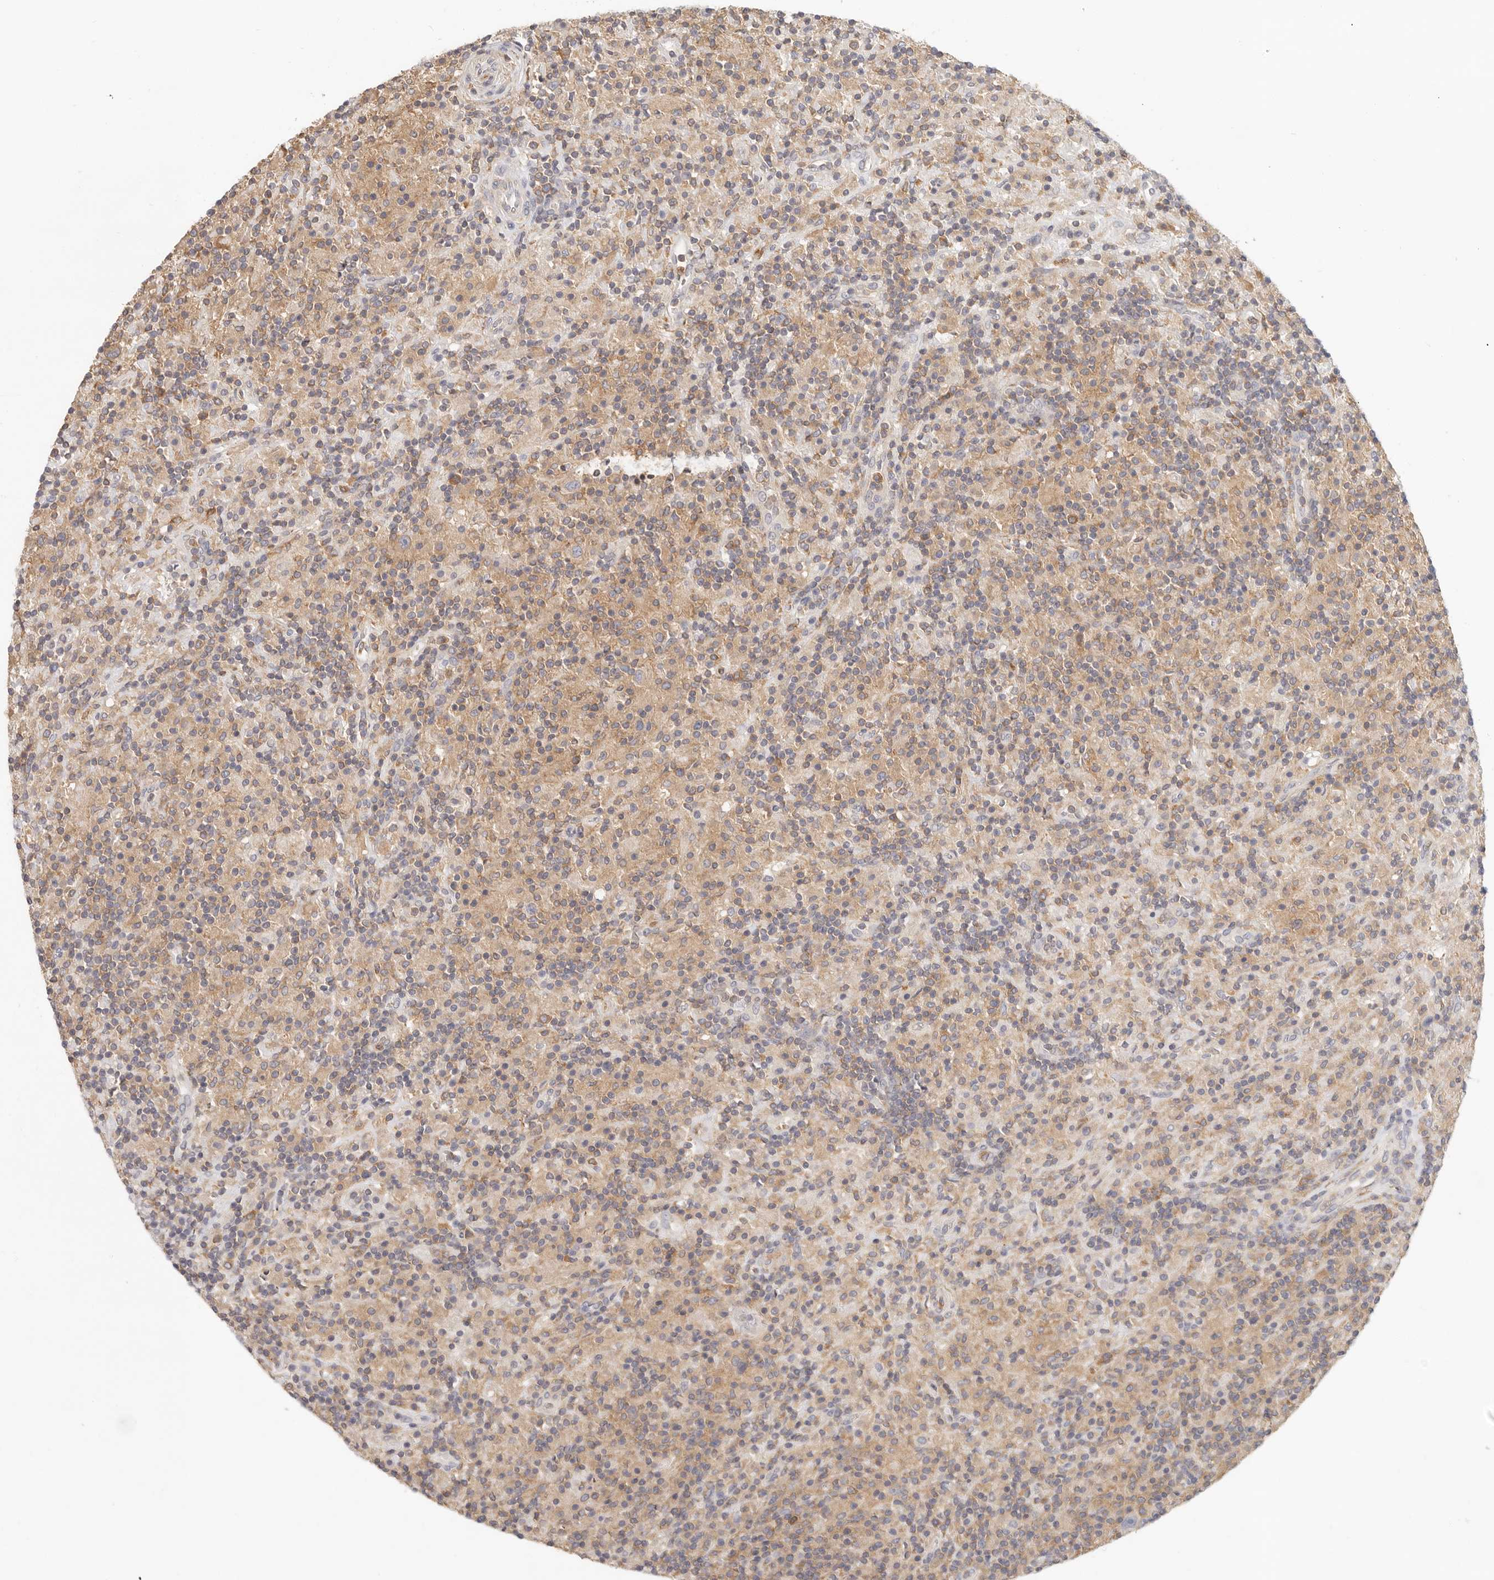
{"staining": {"intensity": "weak", "quantity": "<25%", "location": "cytoplasmic/membranous"}, "tissue": "lymphoma", "cell_type": "Tumor cells", "image_type": "cancer", "snomed": [{"axis": "morphology", "description": "Hodgkin's disease, NOS"}, {"axis": "topography", "description": "Lymph node"}], "caption": "DAB immunohistochemical staining of human Hodgkin's disease displays no significant expression in tumor cells. (IHC, brightfield microscopy, high magnification).", "gene": "ANXA9", "patient": {"sex": "male", "age": 70}}